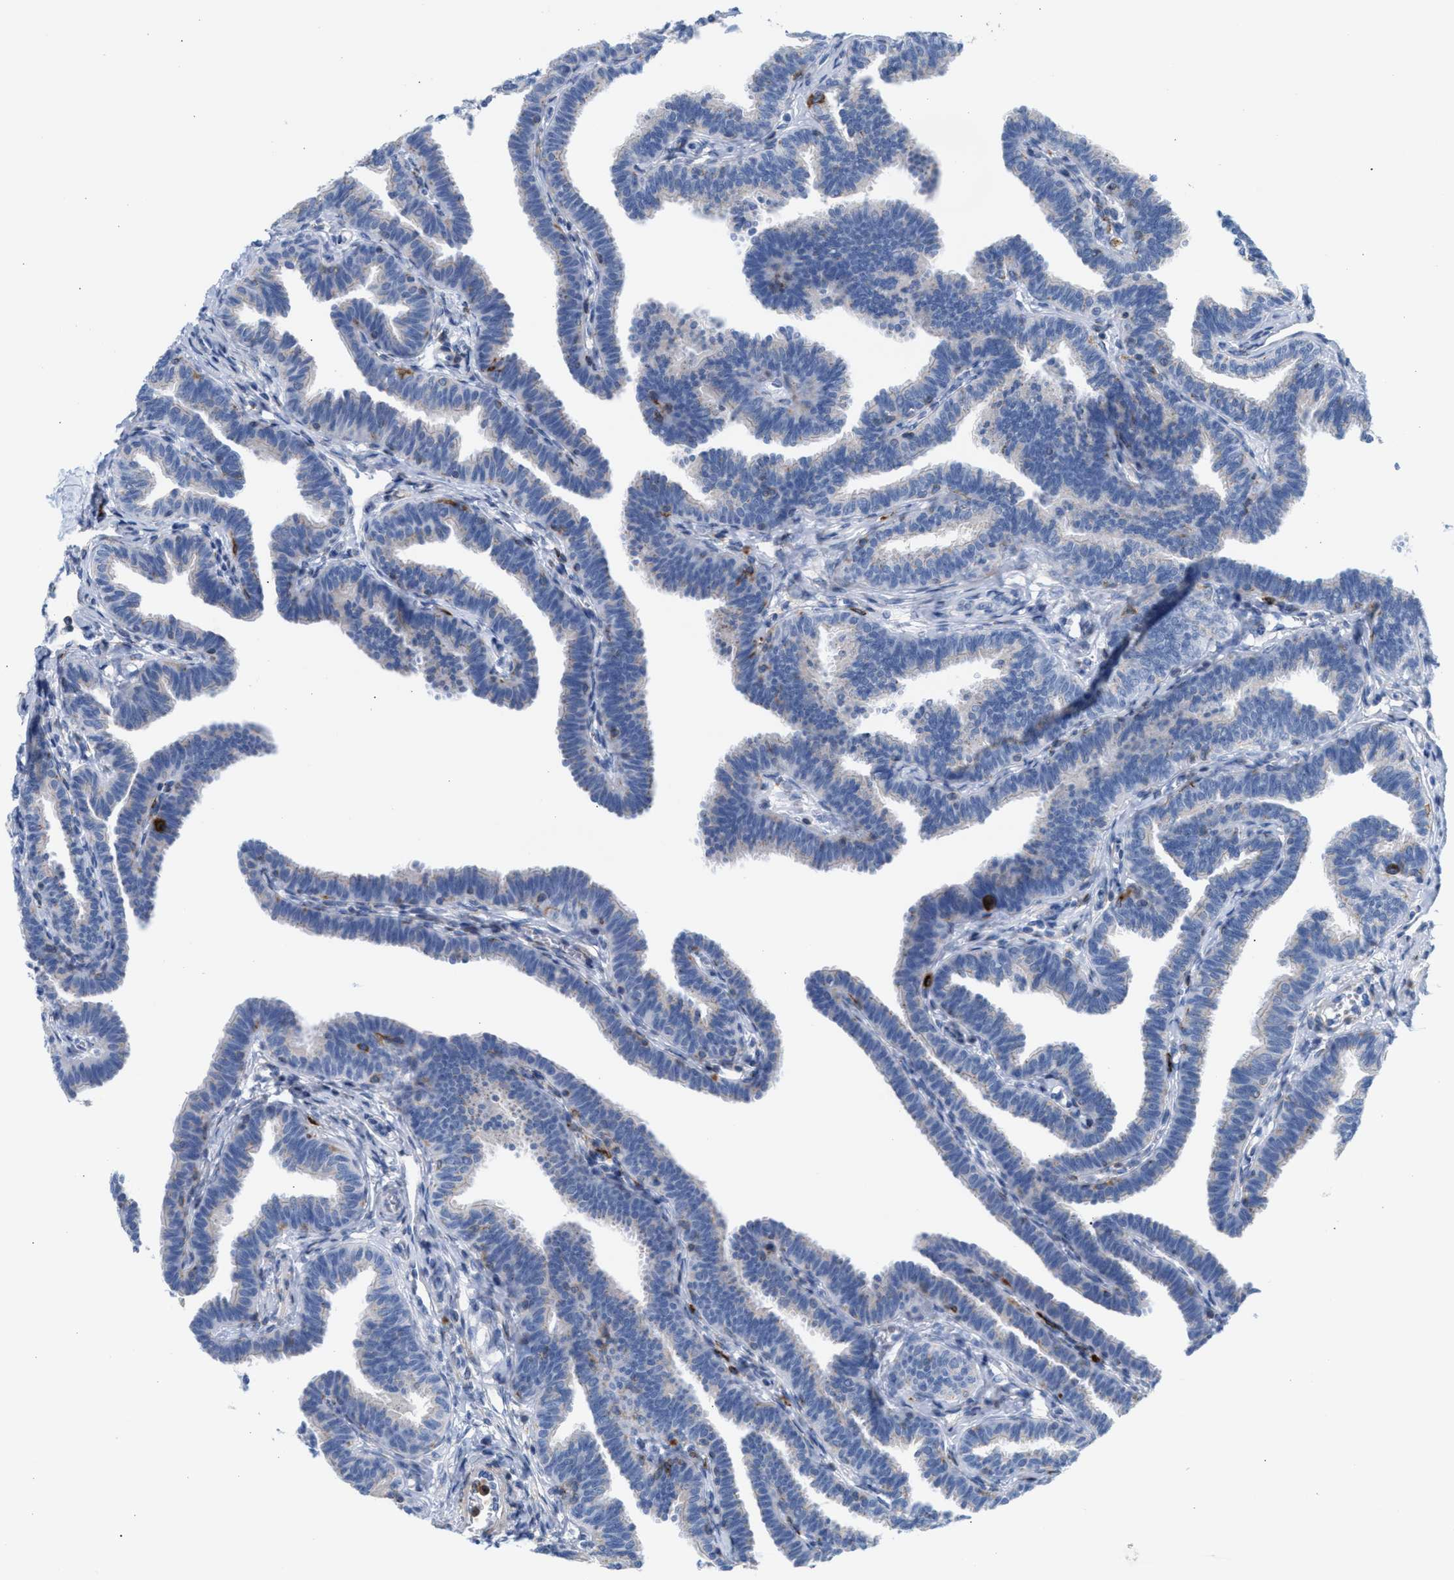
{"staining": {"intensity": "negative", "quantity": "none", "location": "none"}, "tissue": "fallopian tube", "cell_type": "Glandular cells", "image_type": "normal", "snomed": [{"axis": "morphology", "description": "Normal tissue, NOS"}, {"axis": "topography", "description": "Fallopian tube"}, {"axis": "topography", "description": "Ovary"}], "caption": "The micrograph exhibits no significant positivity in glandular cells of fallopian tube.", "gene": "TACC3", "patient": {"sex": "female", "age": 23}}